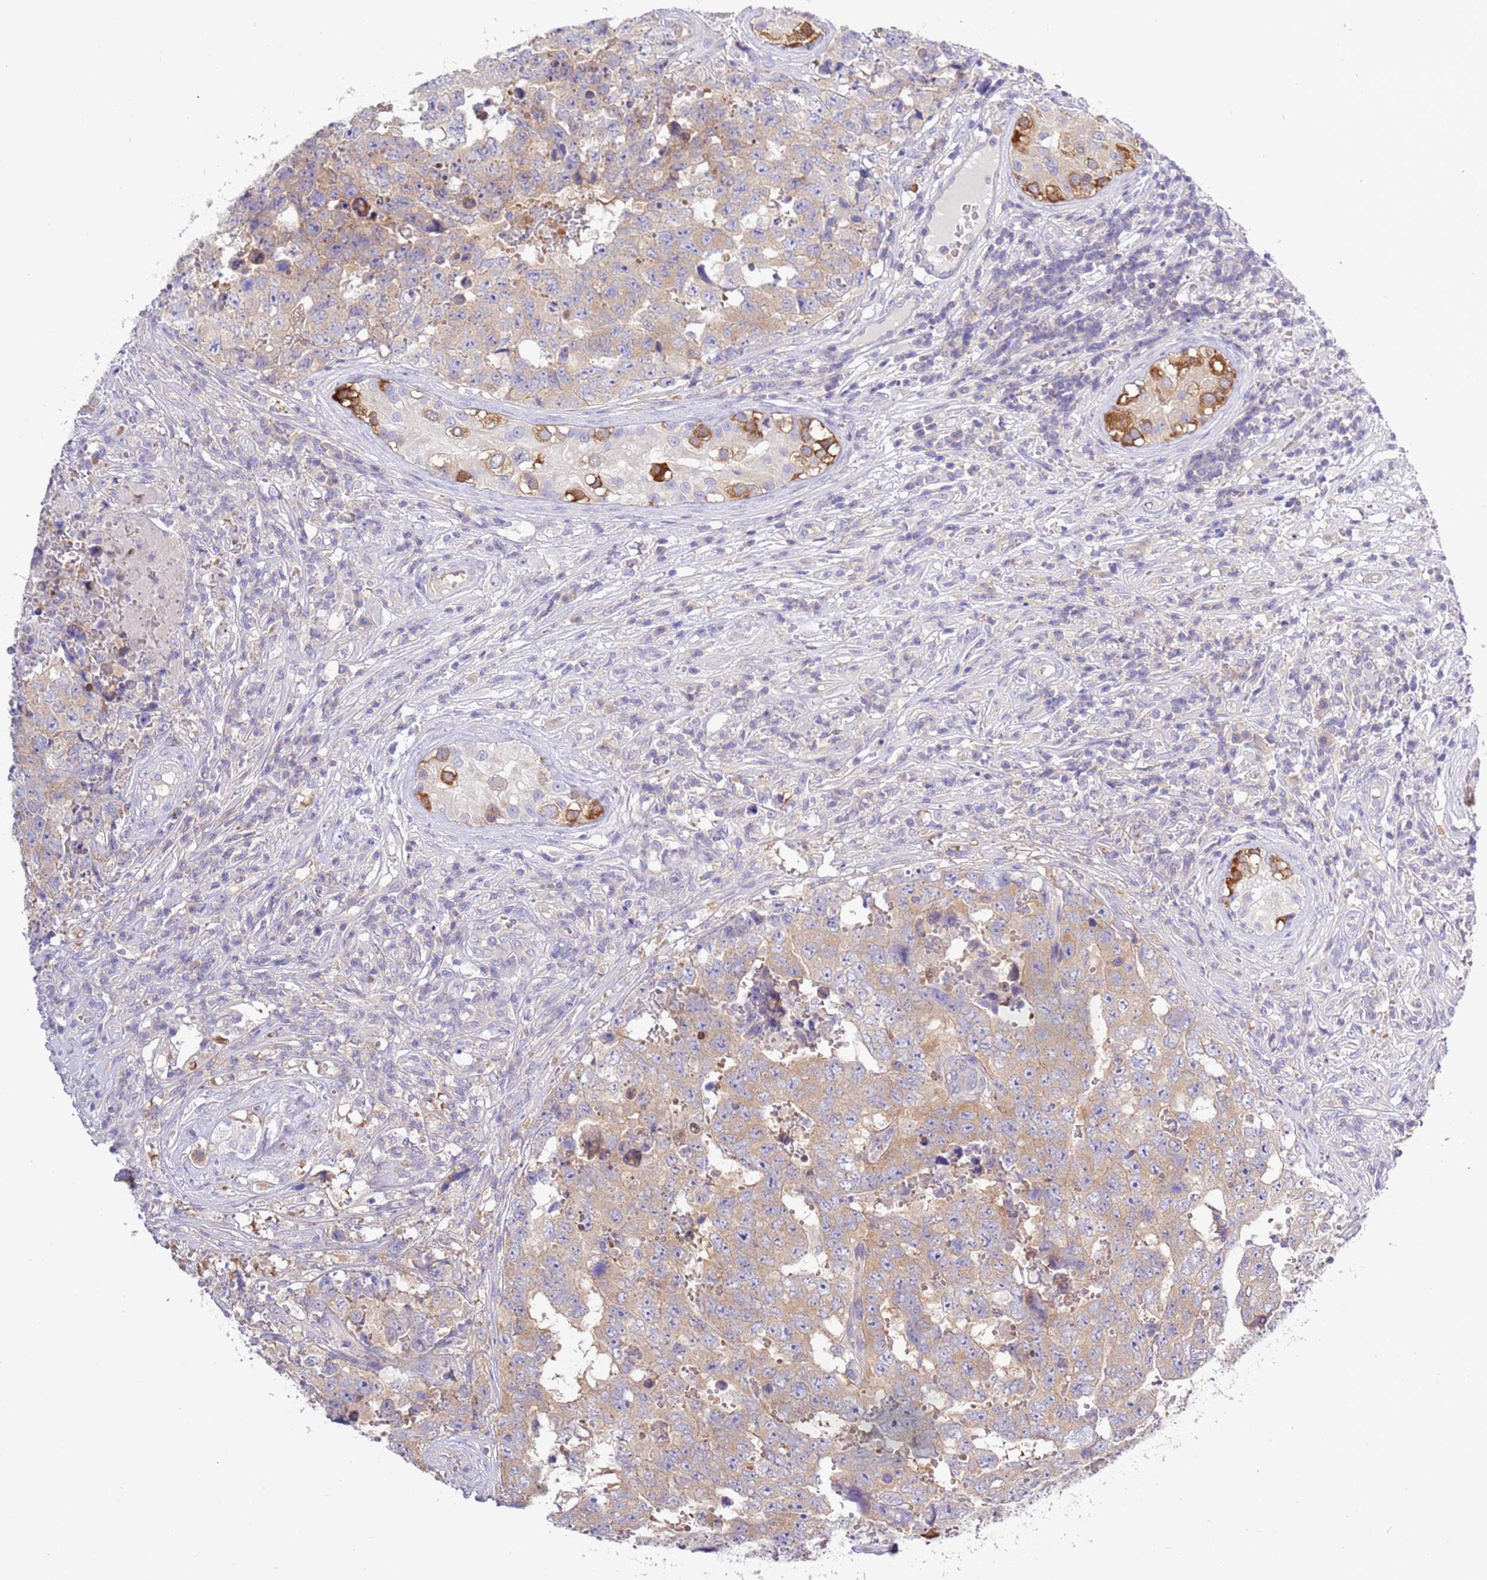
{"staining": {"intensity": "weak", "quantity": "25%-75%", "location": "cytoplasmic/membranous"}, "tissue": "testis cancer", "cell_type": "Tumor cells", "image_type": "cancer", "snomed": [{"axis": "morphology", "description": "Normal tissue, NOS"}, {"axis": "morphology", "description": "Carcinoma, Embryonal, NOS"}, {"axis": "topography", "description": "Testis"}, {"axis": "topography", "description": "Epididymis"}], "caption": "Tumor cells demonstrate weak cytoplasmic/membranous staining in about 25%-75% of cells in embryonal carcinoma (testis). (DAB (3,3'-diaminobenzidine) = brown stain, brightfield microscopy at high magnification).", "gene": "STIP1", "patient": {"sex": "male", "age": 25}}